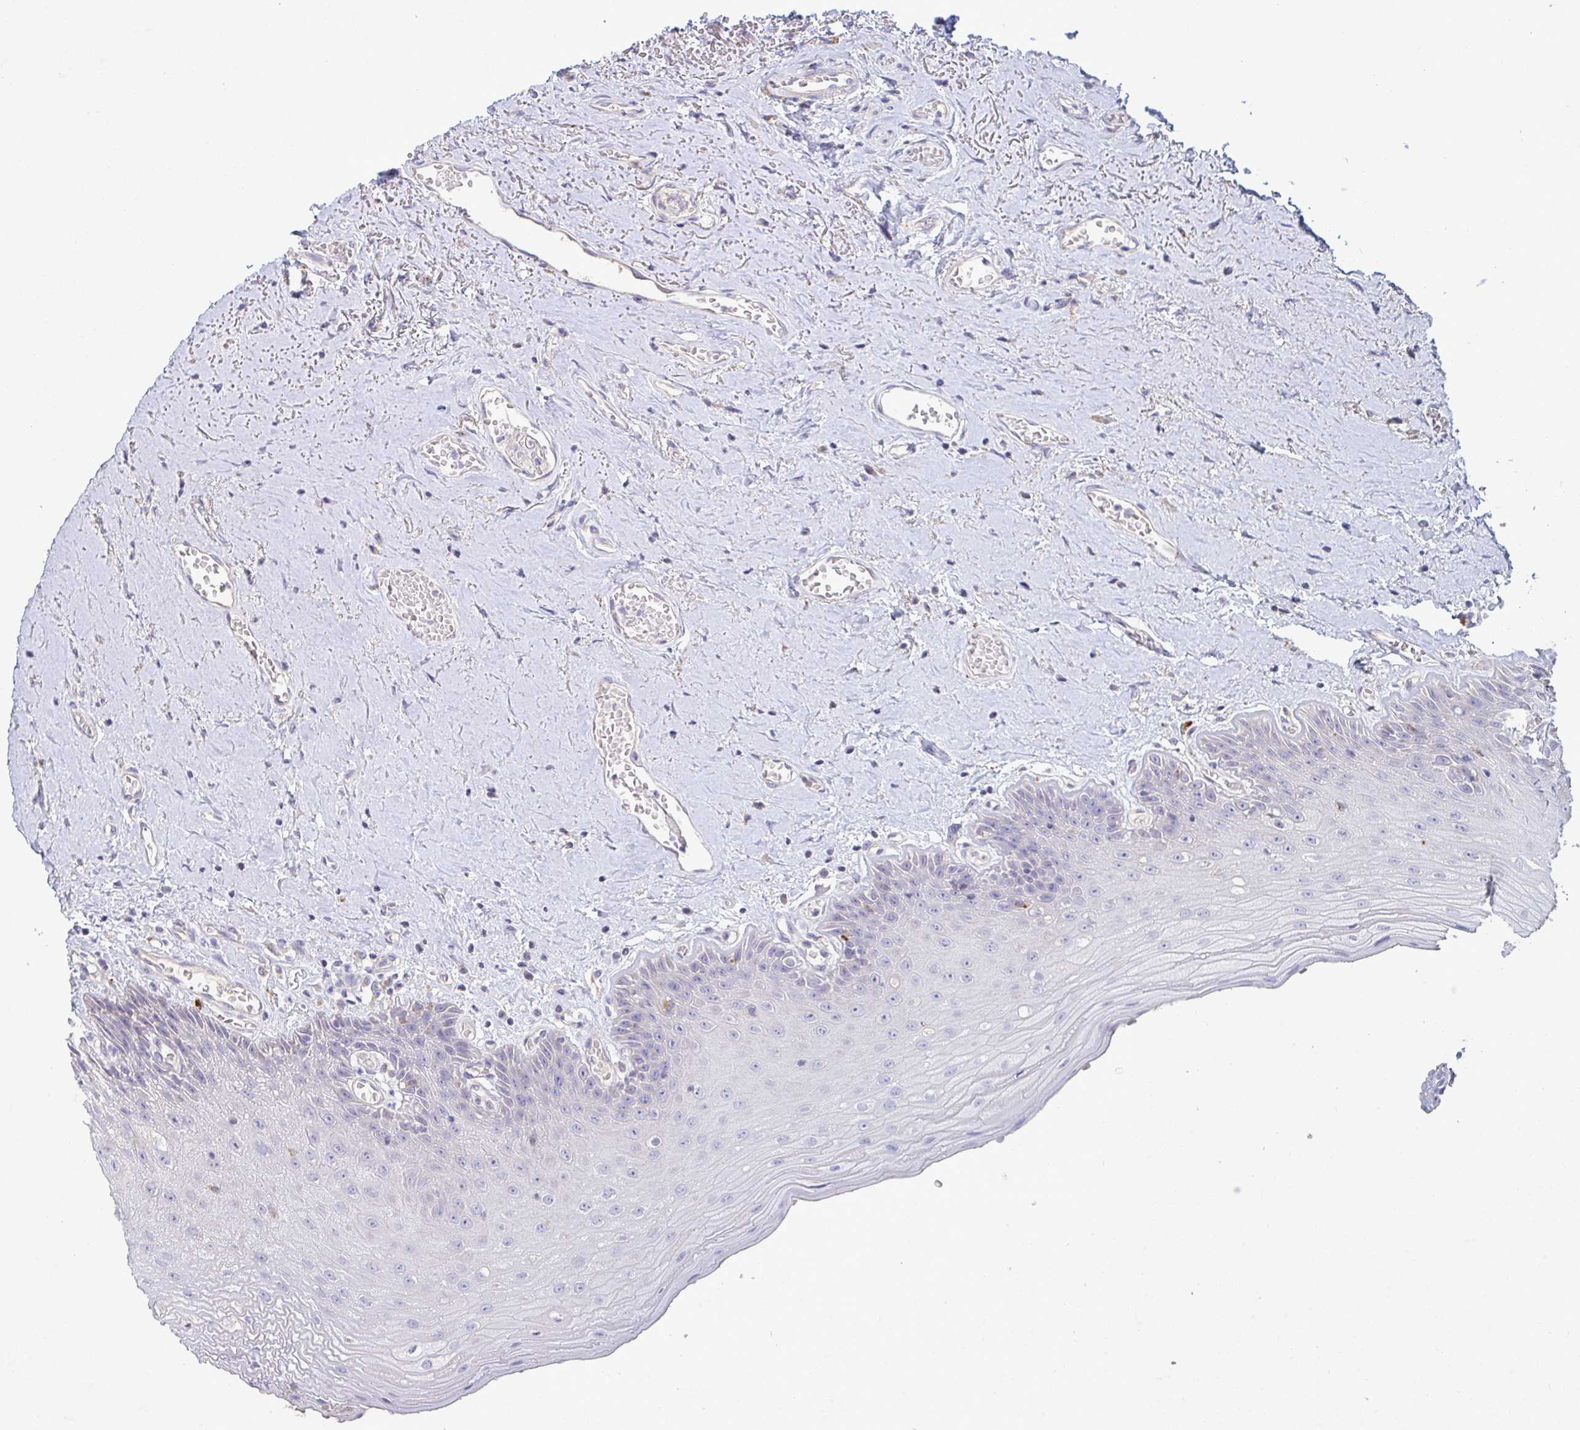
{"staining": {"intensity": "negative", "quantity": "none", "location": "none"}, "tissue": "oral mucosa", "cell_type": "Squamous epithelial cells", "image_type": "normal", "snomed": [{"axis": "morphology", "description": "Normal tissue, NOS"}, {"axis": "morphology", "description": "Squamous cell carcinoma, NOS"}, {"axis": "topography", "description": "Oral tissue"}, {"axis": "topography", "description": "Peripheral nerve tissue"}, {"axis": "topography", "description": "Head-Neck"}], "caption": "Immunohistochemistry (IHC) image of unremarkable oral mucosa stained for a protein (brown), which displays no staining in squamous epithelial cells.", "gene": "GALNT13", "patient": {"sex": "female", "age": 59}}